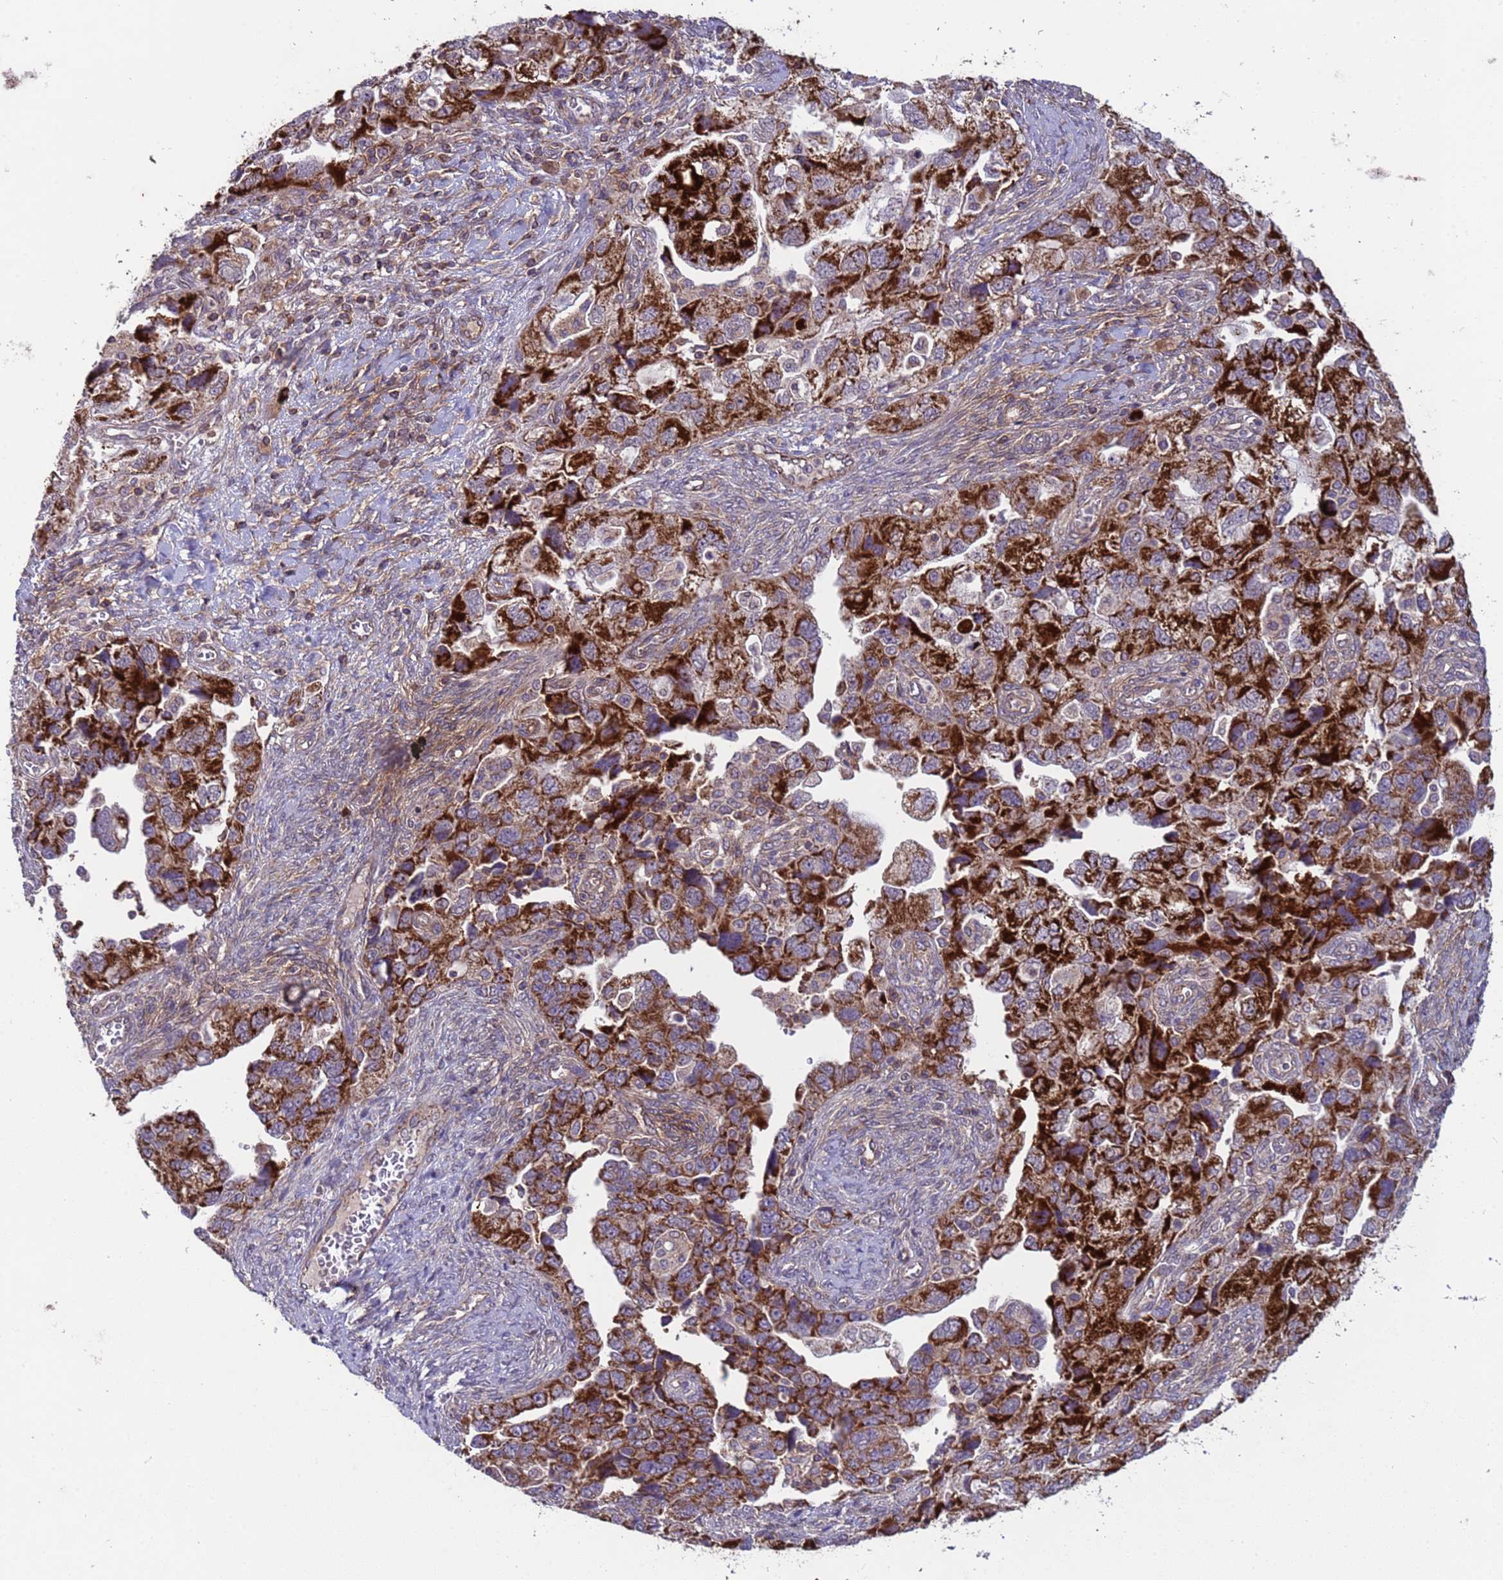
{"staining": {"intensity": "strong", "quantity": ">75%", "location": "cytoplasmic/membranous"}, "tissue": "ovarian cancer", "cell_type": "Tumor cells", "image_type": "cancer", "snomed": [{"axis": "morphology", "description": "Carcinoma, NOS"}, {"axis": "morphology", "description": "Cystadenocarcinoma, serous, NOS"}, {"axis": "topography", "description": "Ovary"}], "caption": "Ovarian serous cystadenocarcinoma was stained to show a protein in brown. There is high levels of strong cytoplasmic/membranous positivity in approximately >75% of tumor cells. (DAB IHC with brightfield microscopy, high magnification).", "gene": "ACAD8", "patient": {"sex": "female", "age": 69}}